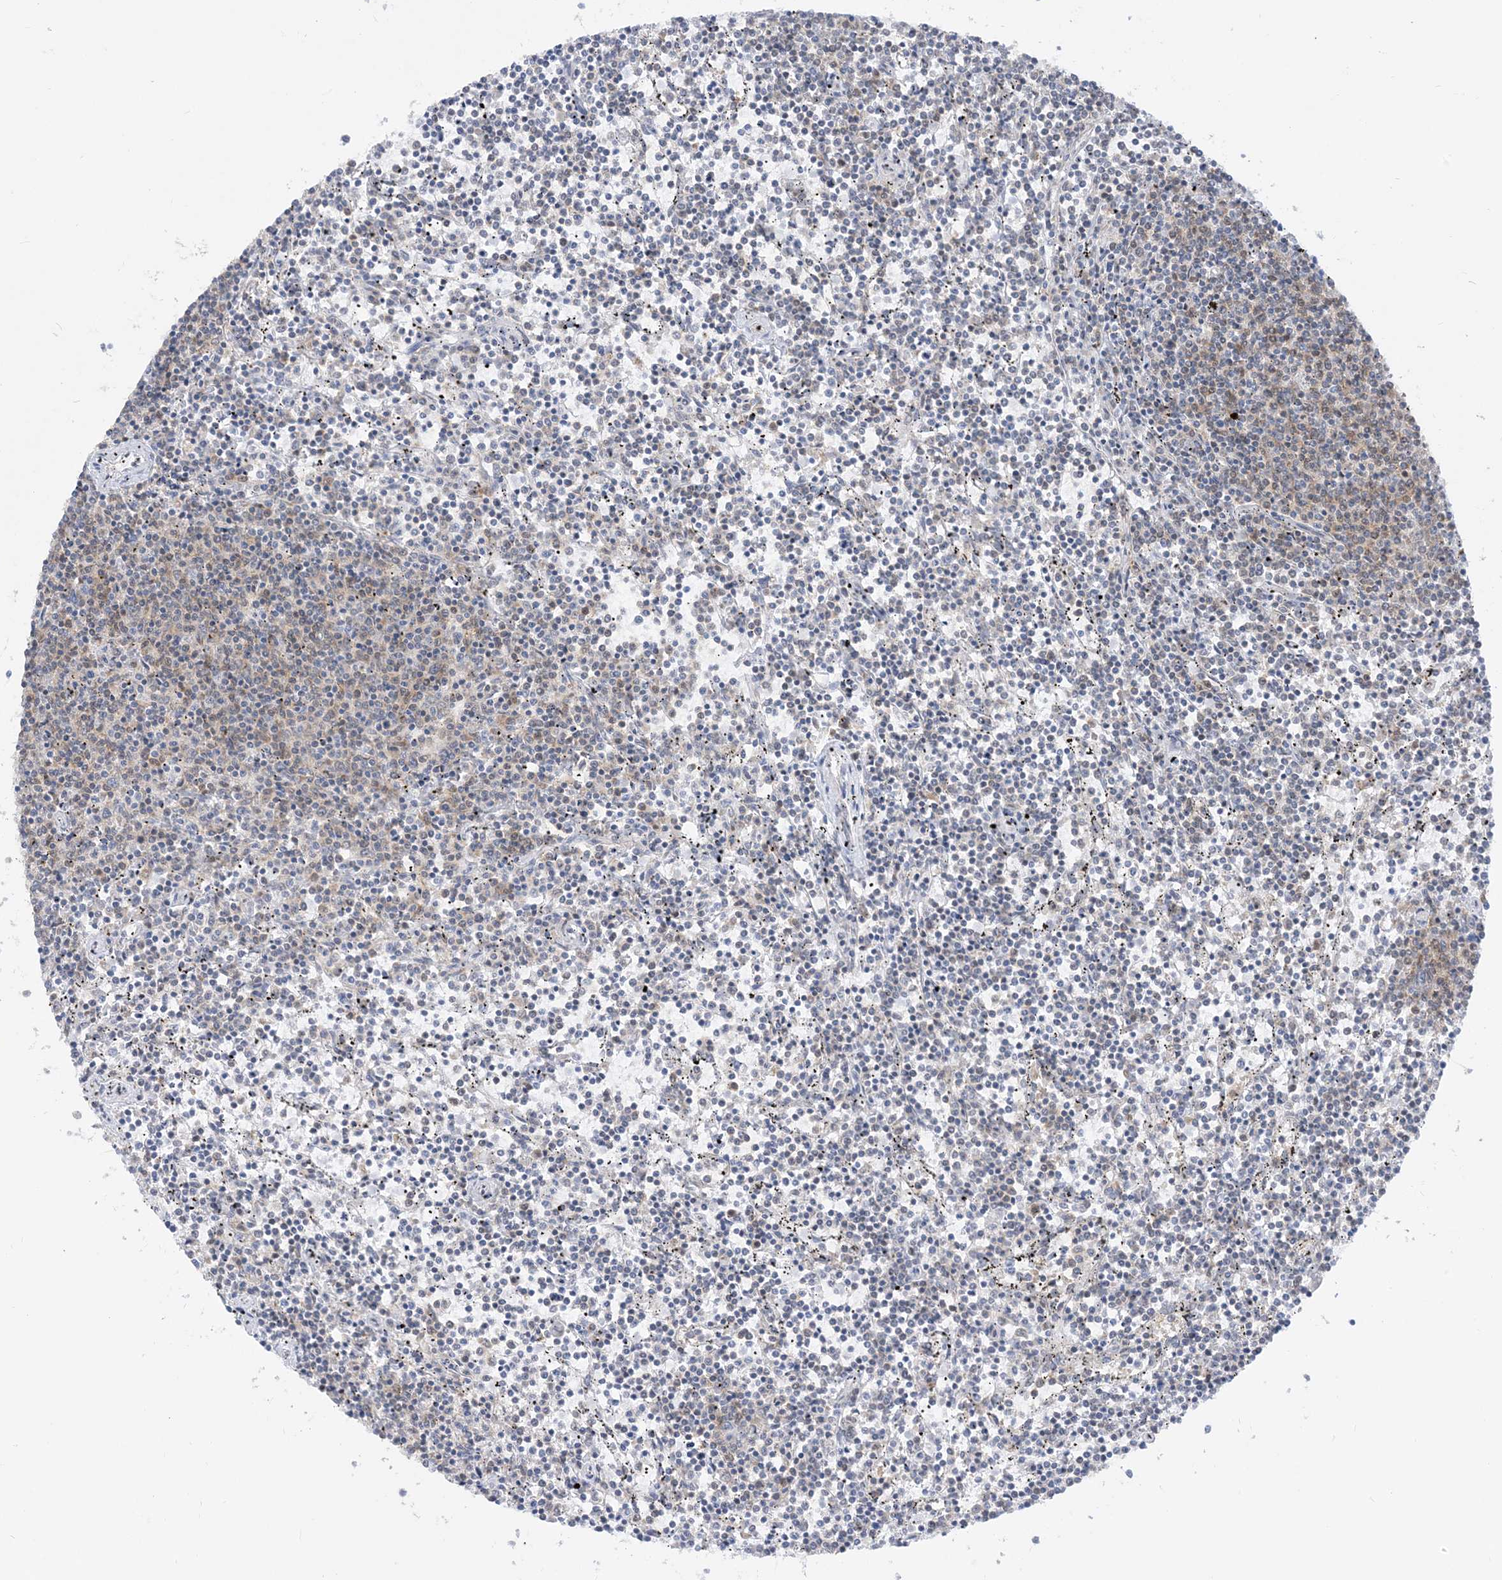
{"staining": {"intensity": "weak", "quantity": "<25%", "location": "cytoplasmic/membranous"}, "tissue": "lymphoma", "cell_type": "Tumor cells", "image_type": "cancer", "snomed": [{"axis": "morphology", "description": "Malignant lymphoma, non-Hodgkin's type, Low grade"}, {"axis": "topography", "description": "Spleen"}], "caption": "IHC image of low-grade malignant lymphoma, non-Hodgkin's type stained for a protein (brown), which reveals no positivity in tumor cells. Brightfield microscopy of immunohistochemistry stained with DAB (brown) and hematoxylin (blue), captured at high magnification.", "gene": "CASP4", "patient": {"sex": "female", "age": 50}}